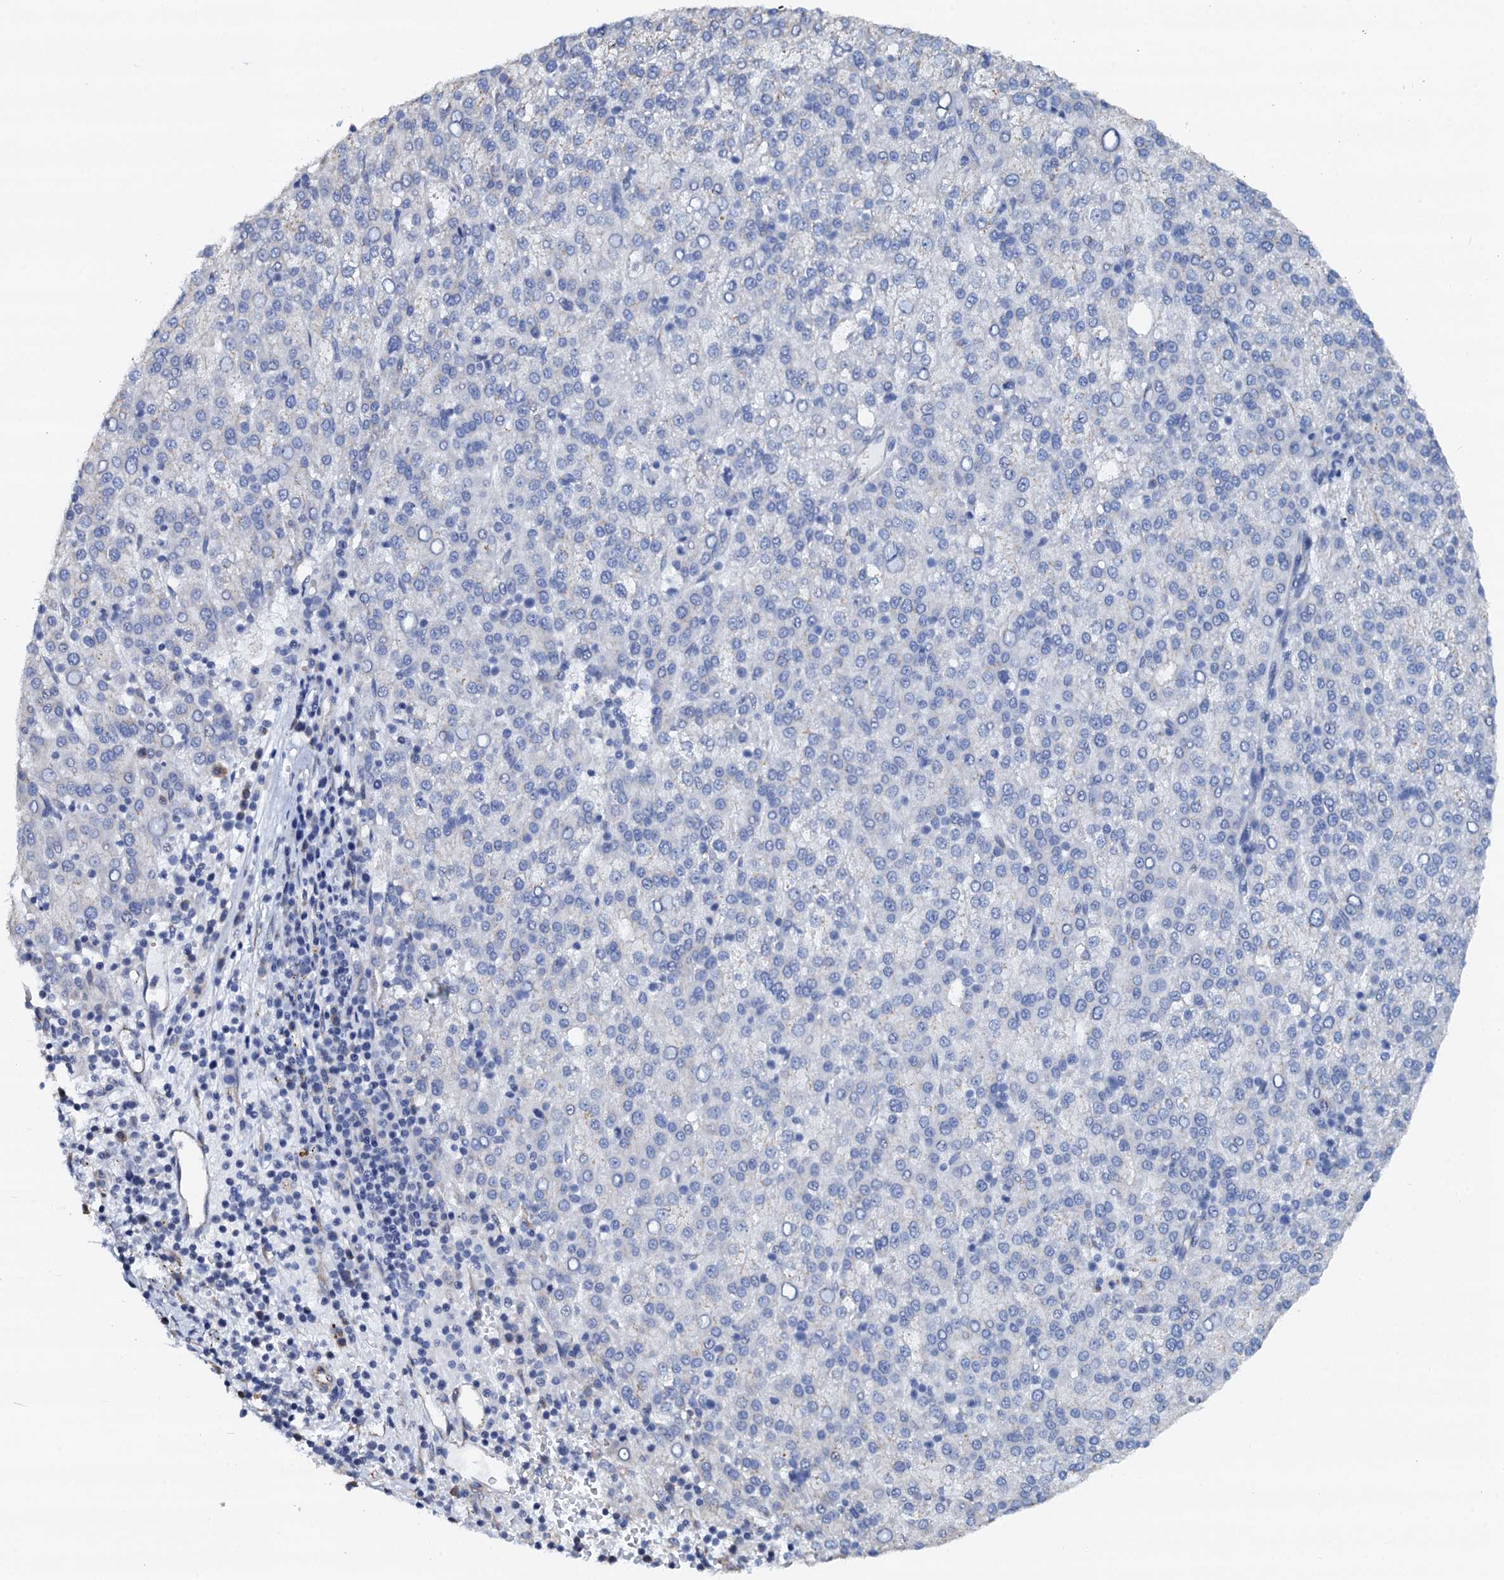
{"staining": {"intensity": "negative", "quantity": "none", "location": "none"}, "tissue": "liver cancer", "cell_type": "Tumor cells", "image_type": "cancer", "snomed": [{"axis": "morphology", "description": "Carcinoma, Hepatocellular, NOS"}, {"axis": "topography", "description": "Liver"}], "caption": "Tumor cells are negative for brown protein staining in hepatocellular carcinoma (liver).", "gene": "AKAP3", "patient": {"sex": "female", "age": 58}}